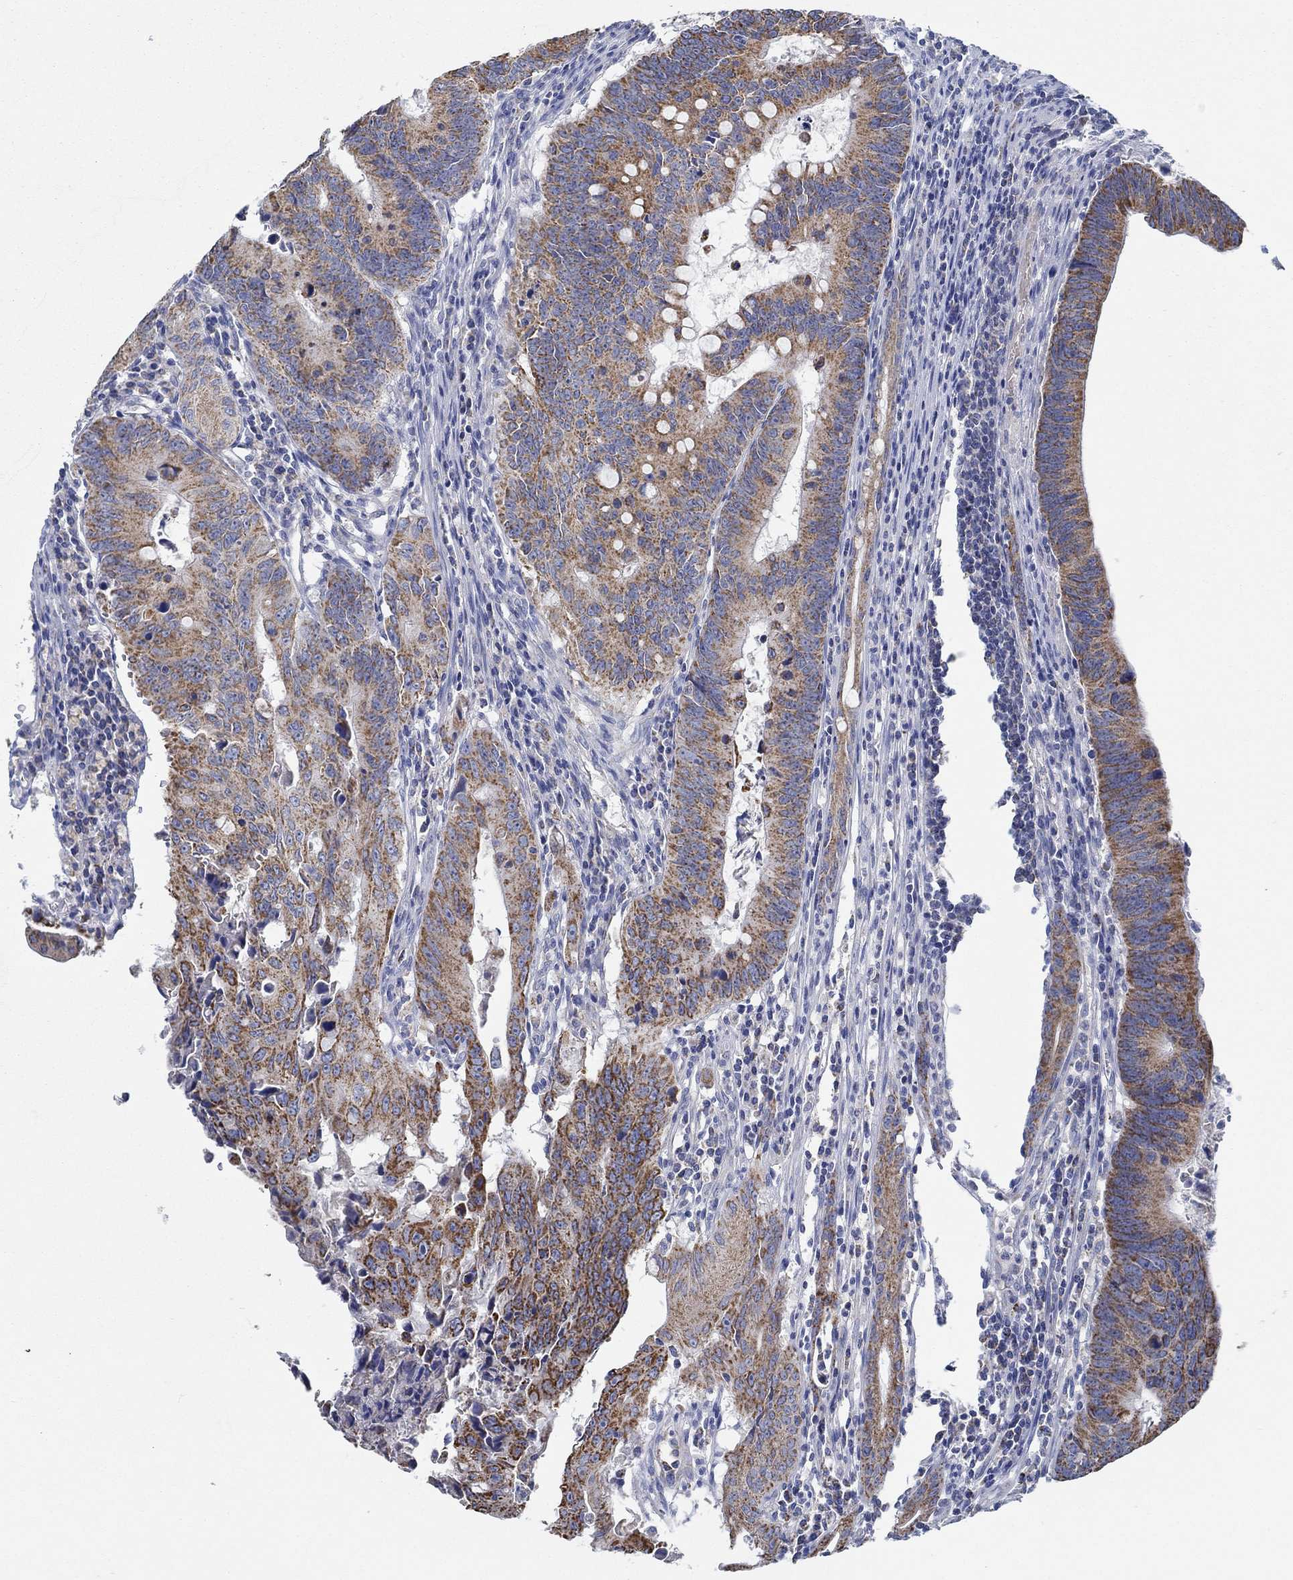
{"staining": {"intensity": "strong", "quantity": ">75%", "location": "cytoplasmic/membranous"}, "tissue": "colorectal cancer", "cell_type": "Tumor cells", "image_type": "cancer", "snomed": [{"axis": "morphology", "description": "Adenocarcinoma, NOS"}, {"axis": "topography", "description": "Colon"}], "caption": "Immunohistochemistry (DAB) staining of human adenocarcinoma (colorectal) demonstrates strong cytoplasmic/membranous protein expression in about >75% of tumor cells. Nuclei are stained in blue.", "gene": "GLOD5", "patient": {"sex": "female", "age": 87}}